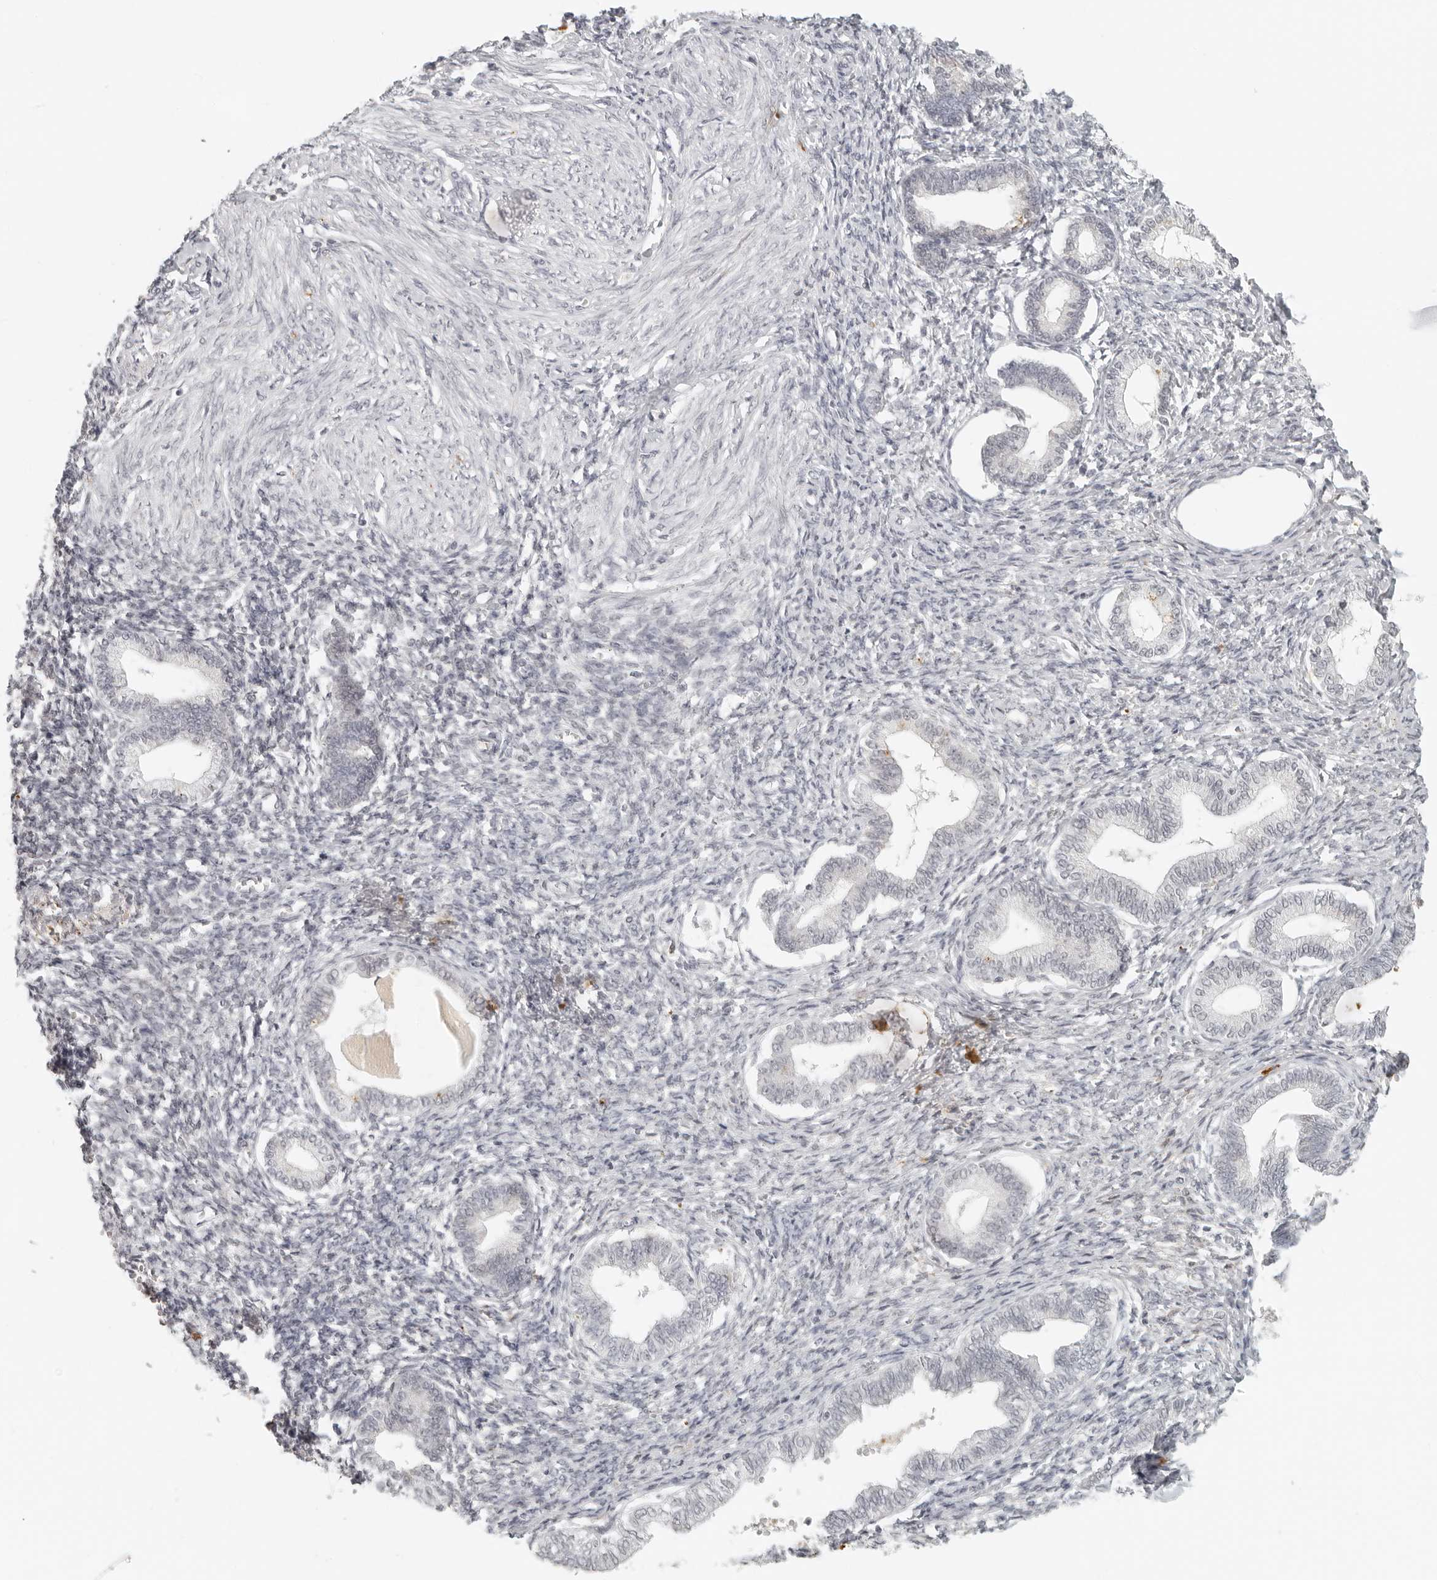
{"staining": {"intensity": "negative", "quantity": "none", "location": "none"}, "tissue": "endometrium", "cell_type": "Cells in endometrial stroma", "image_type": "normal", "snomed": [{"axis": "morphology", "description": "Normal tissue, NOS"}, {"axis": "topography", "description": "Endometrium"}], "caption": "Immunohistochemistry (IHC) image of unremarkable human endometrium stained for a protein (brown), which reveals no expression in cells in endometrial stroma. (DAB (3,3'-diaminobenzidine) immunohistochemistry (IHC), high magnification).", "gene": "ZNF678", "patient": {"sex": "female", "age": 77}}